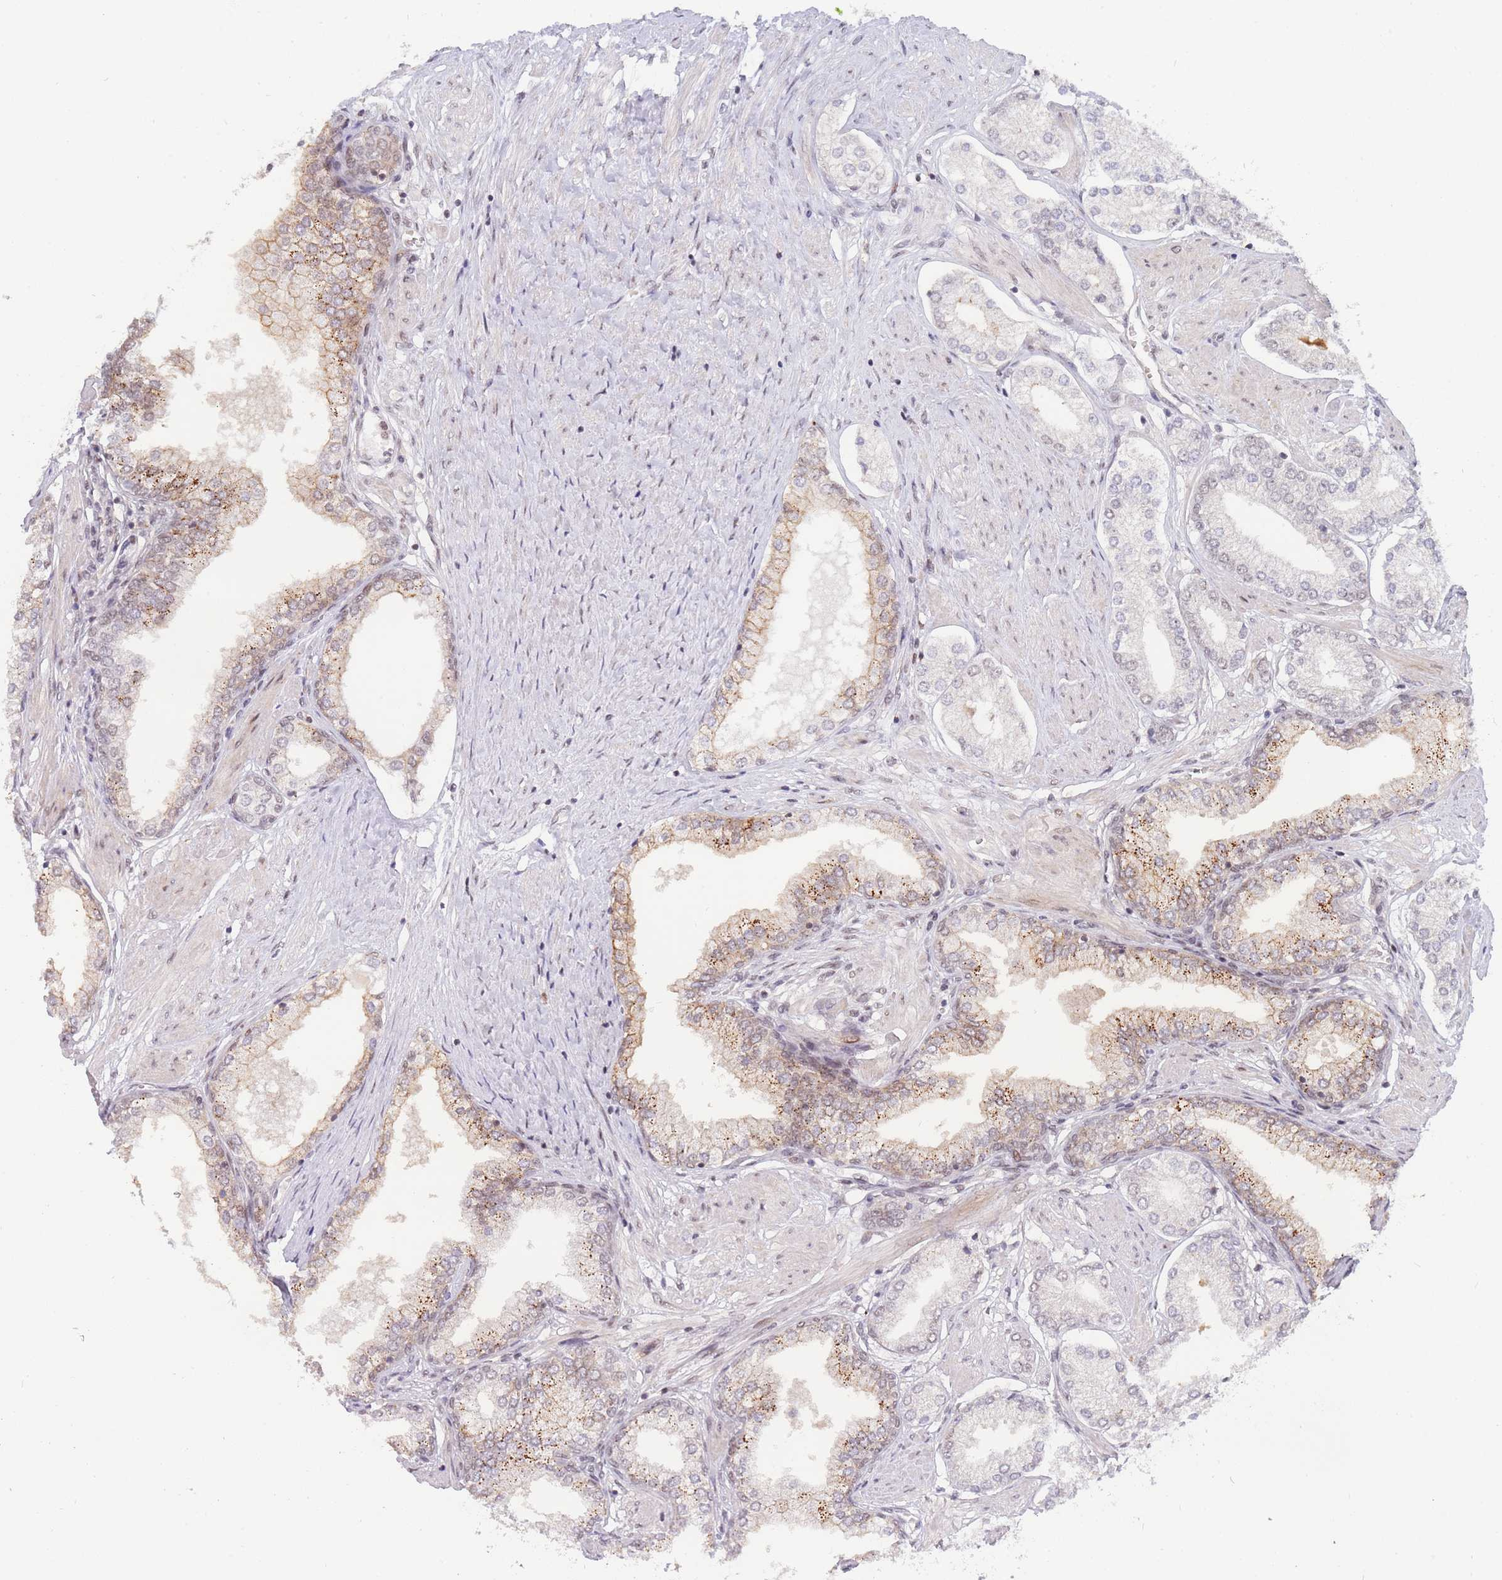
{"staining": {"intensity": "strong", "quantity": "25%-75%", "location": "cytoplasmic/membranous"}, "tissue": "prostate cancer", "cell_type": "Tumor cells", "image_type": "cancer", "snomed": [{"axis": "morphology", "description": "Adenocarcinoma, High grade"}, {"axis": "topography", "description": "Prostate and seminal vesicle, NOS"}], "caption": "Prostate cancer stained with IHC demonstrates strong cytoplasmic/membranous expression in about 25%-75% of tumor cells. The staining was performed using DAB (3,3'-diaminobenzidine), with brown indicating positive protein expression. Nuclei are stained blue with hematoxylin.", "gene": "BOD1L1", "patient": {"sex": "male", "age": 64}}